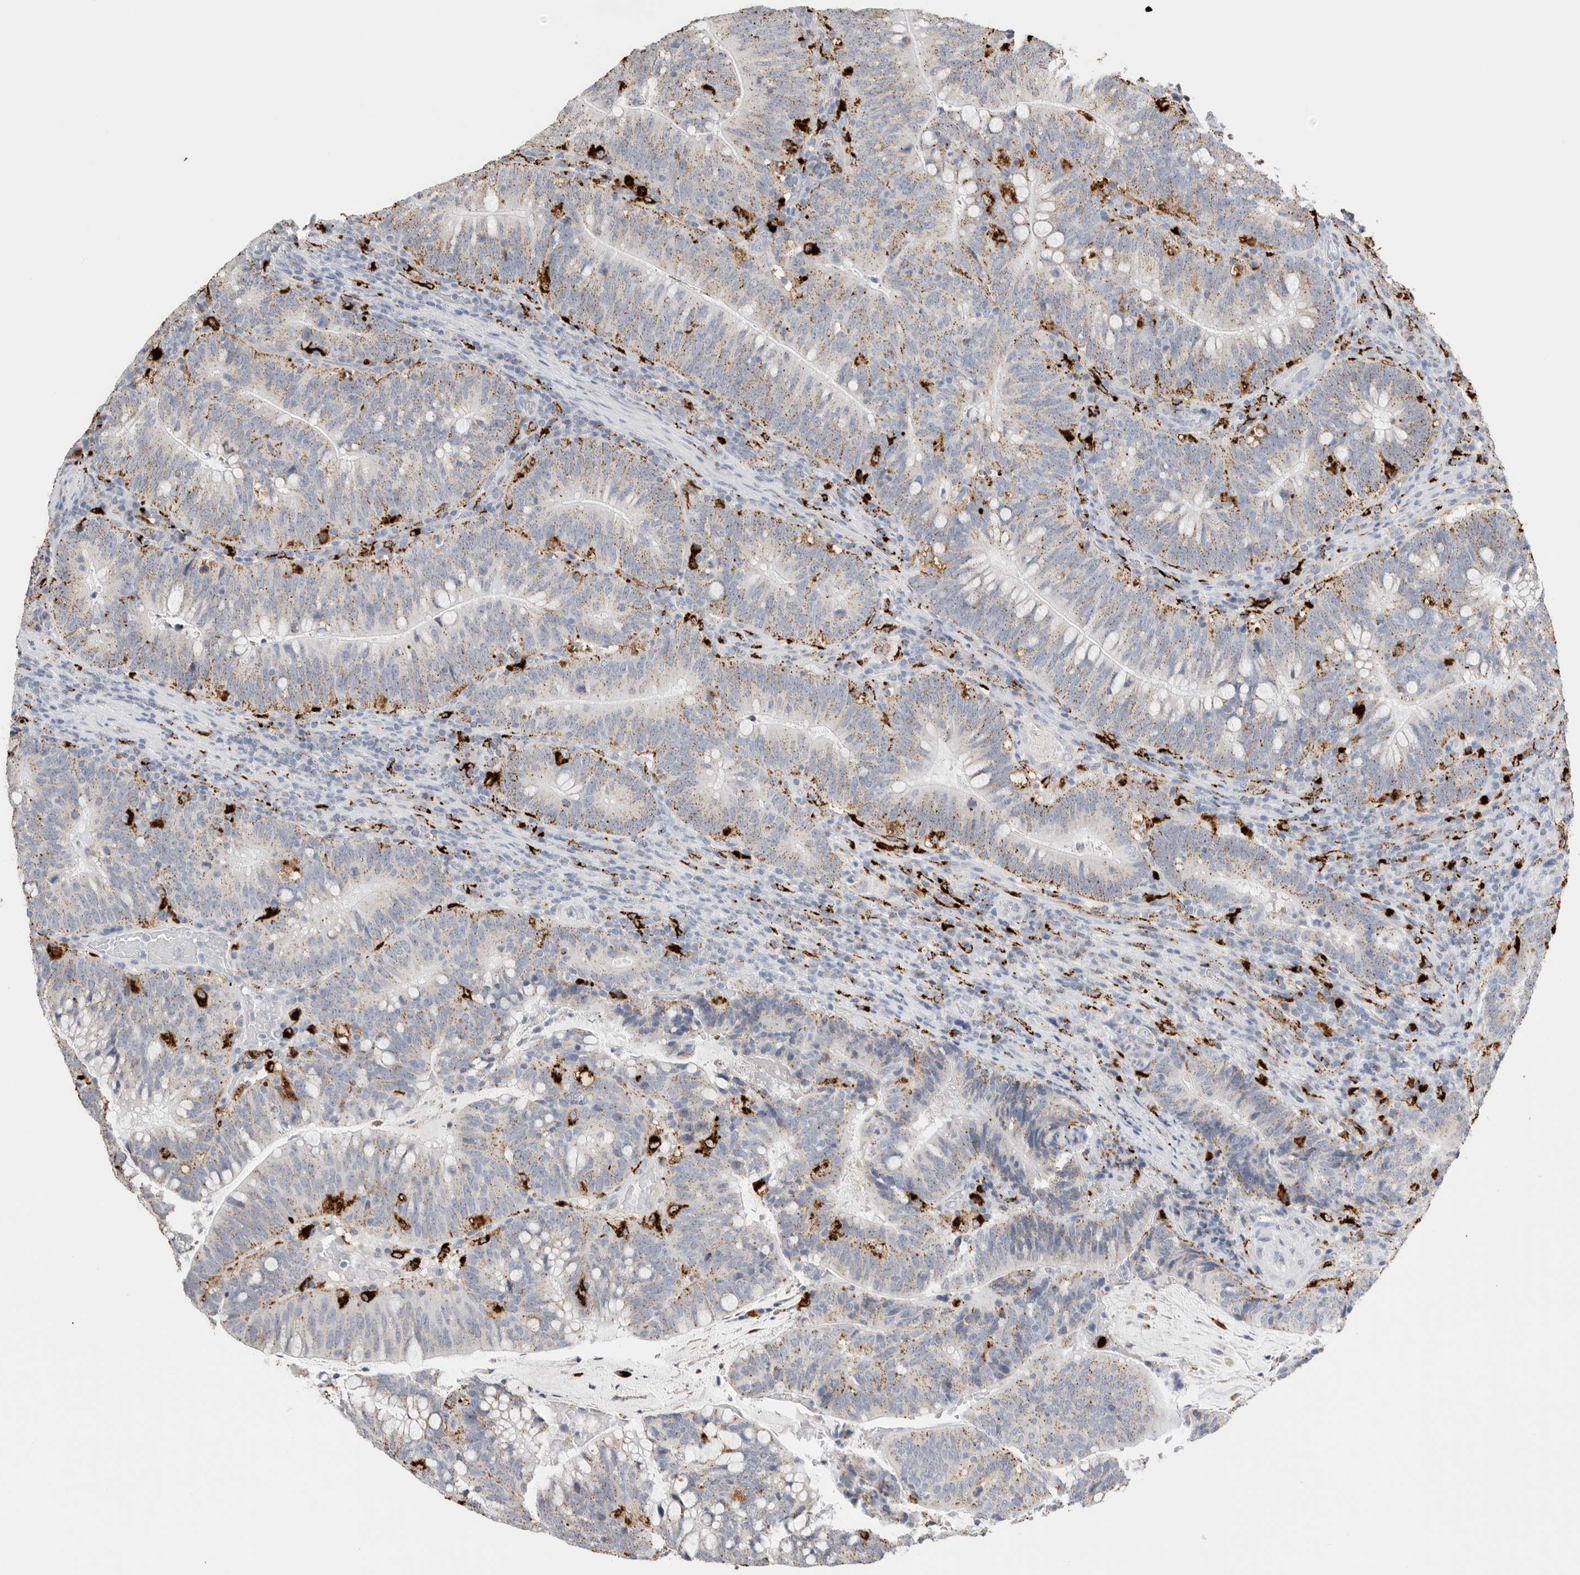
{"staining": {"intensity": "moderate", "quantity": "25%-75%", "location": "cytoplasmic/membranous"}, "tissue": "colorectal cancer", "cell_type": "Tumor cells", "image_type": "cancer", "snomed": [{"axis": "morphology", "description": "Adenocarcinoma, NOS"}, {"axis": "topography", "description": "Colon"}], "caption": "Moderate cytoplasmic/membranous expression is present in about 25%-75% of tumor cells in colorectal cancer. (DAB = brown stain, brightfield microscopy at high magnification).", "gene": "GGH", "patient": {"sex": "female", "age": 66}}